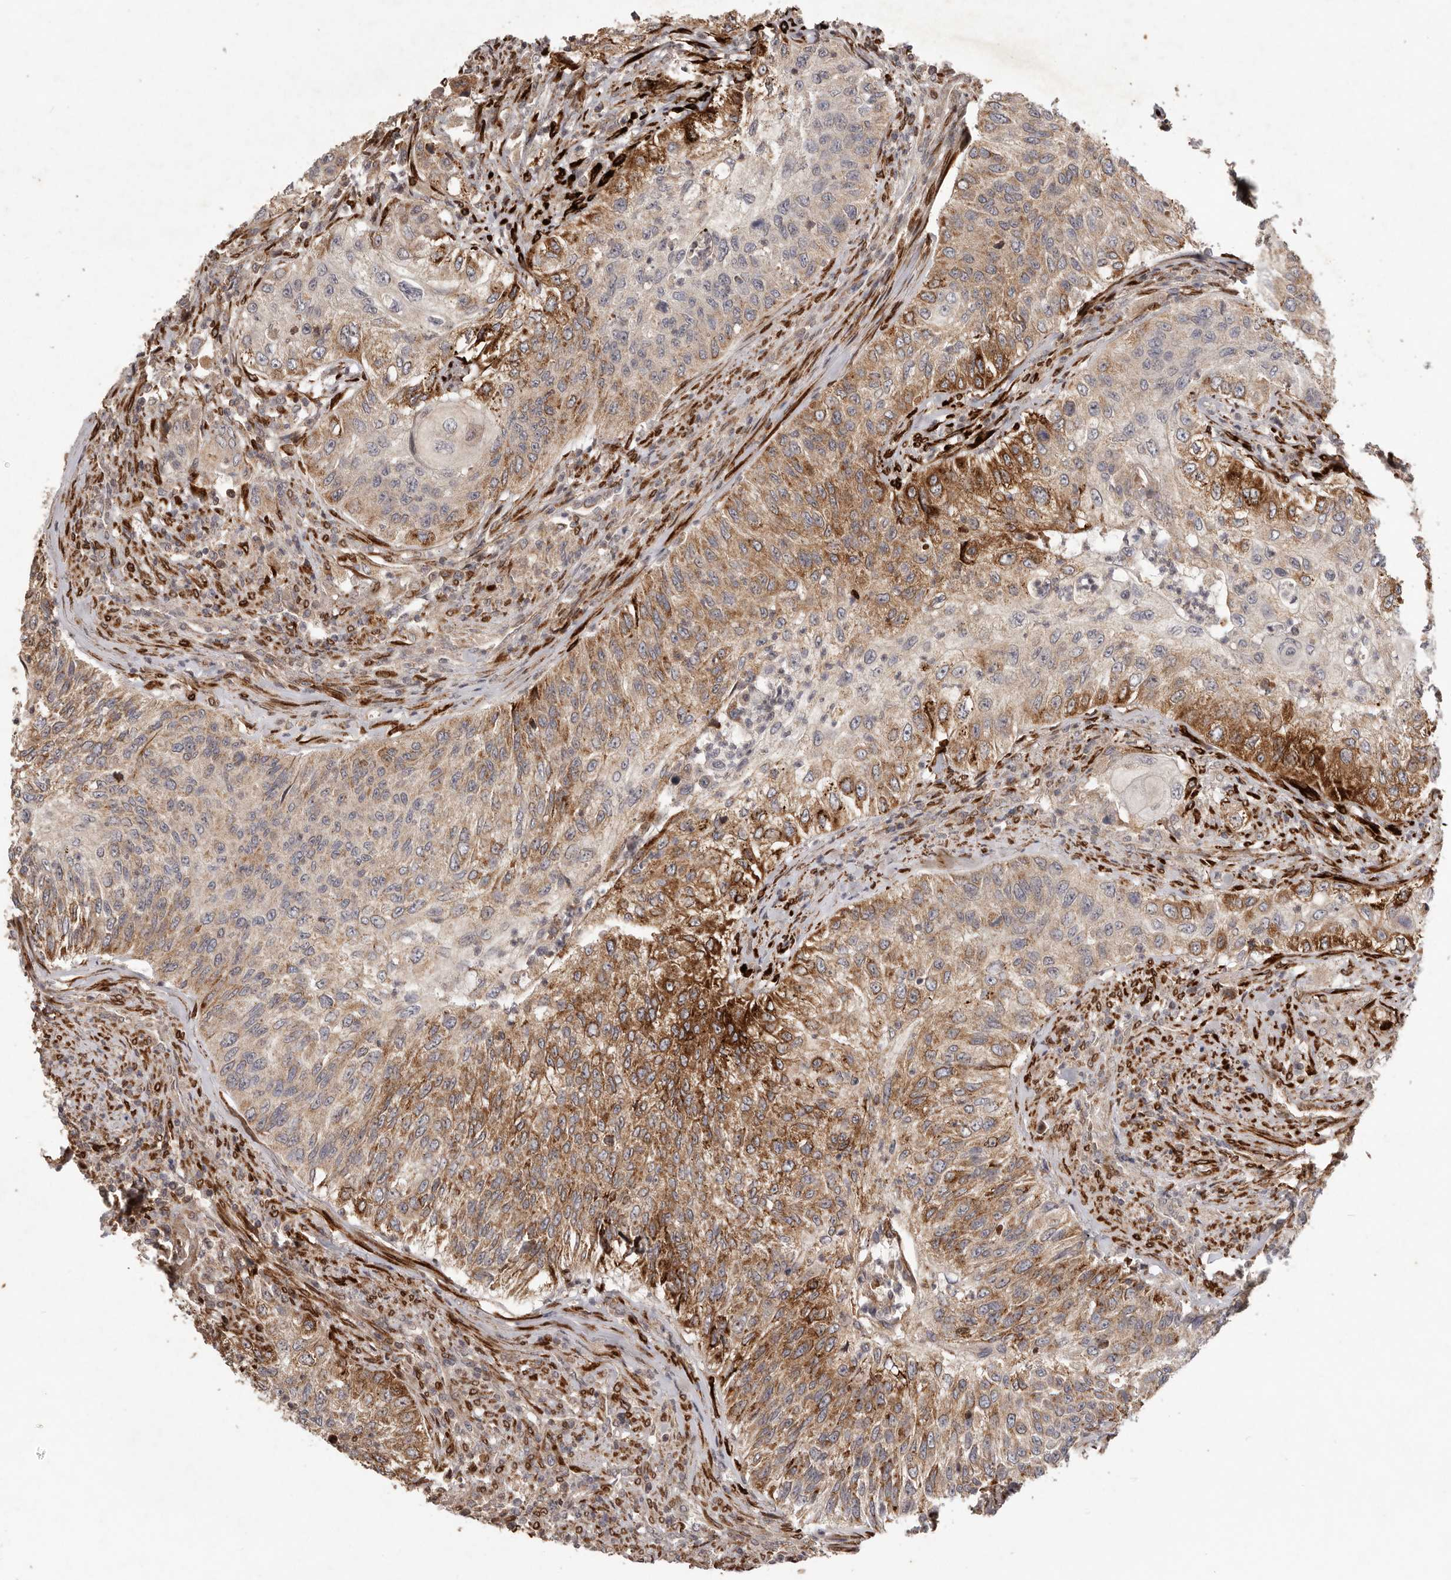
{"staining": {"intensity": "moderate", "quantity": "25%-75%", "location": "cytoplasmic/membranous"}, "tissue": "urothelial cancer", "cell_type": "Tumor cells", "image_type": "cancer", "snomed": [{"axis": "morphology", "description": "Urothelial carcinoma, High grade"}, {"axis": "topography", "description": "Urinary bladder"}], "caption": "Moderate cytoplasmic/membranous protein expression is appreciated in about 25%-75% of tumor cells in high-grade urothelial carcinoma.", "gene": "PLOD2", "patient": {"sex": "female", "age": 60}}